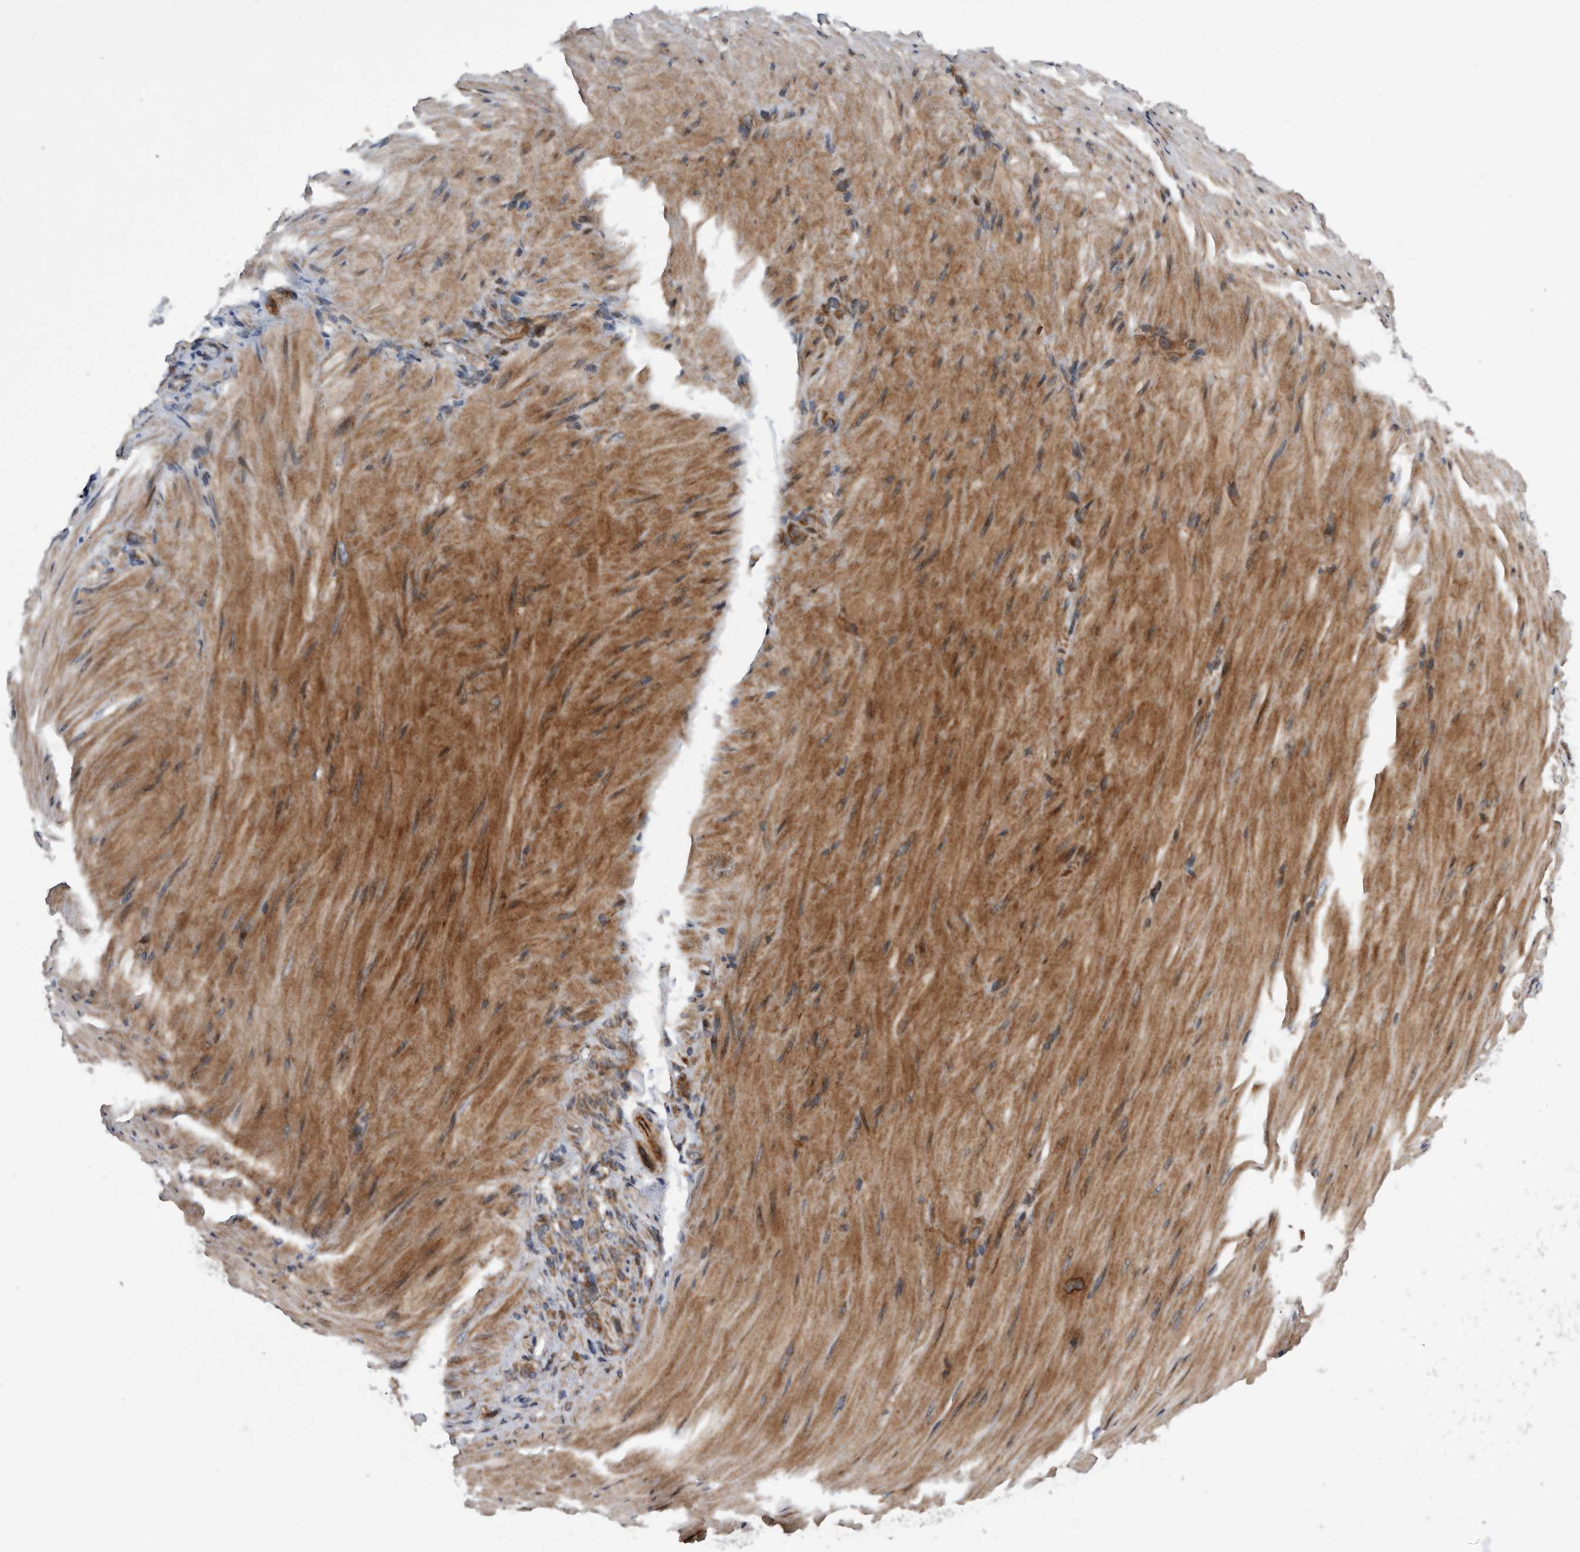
{"staining": {"intensity": "moderate", "quantity": ">75%", "location": "cytoplasmic/membranous"}, "tissue": "stomach cancer", "cell_type": "Tumor cells", "image_type": "cancer", "snomed": [{"axis": "morphology", "description": "Normal tissue, NOS"}, {"axis": "morphology", "description": "Adenocarcinoma, NOS"}, {"axis": "topography", "description": "Stomach"}], "caption": "Immunohistochemical staining of stomach cancer reveals medium levels of moderate cytoplasmic/membranous protein positivity in approximately >75% of tumor cells.", "gene": "SERINC2", "patient": {"sex": "male", "age": 82}}